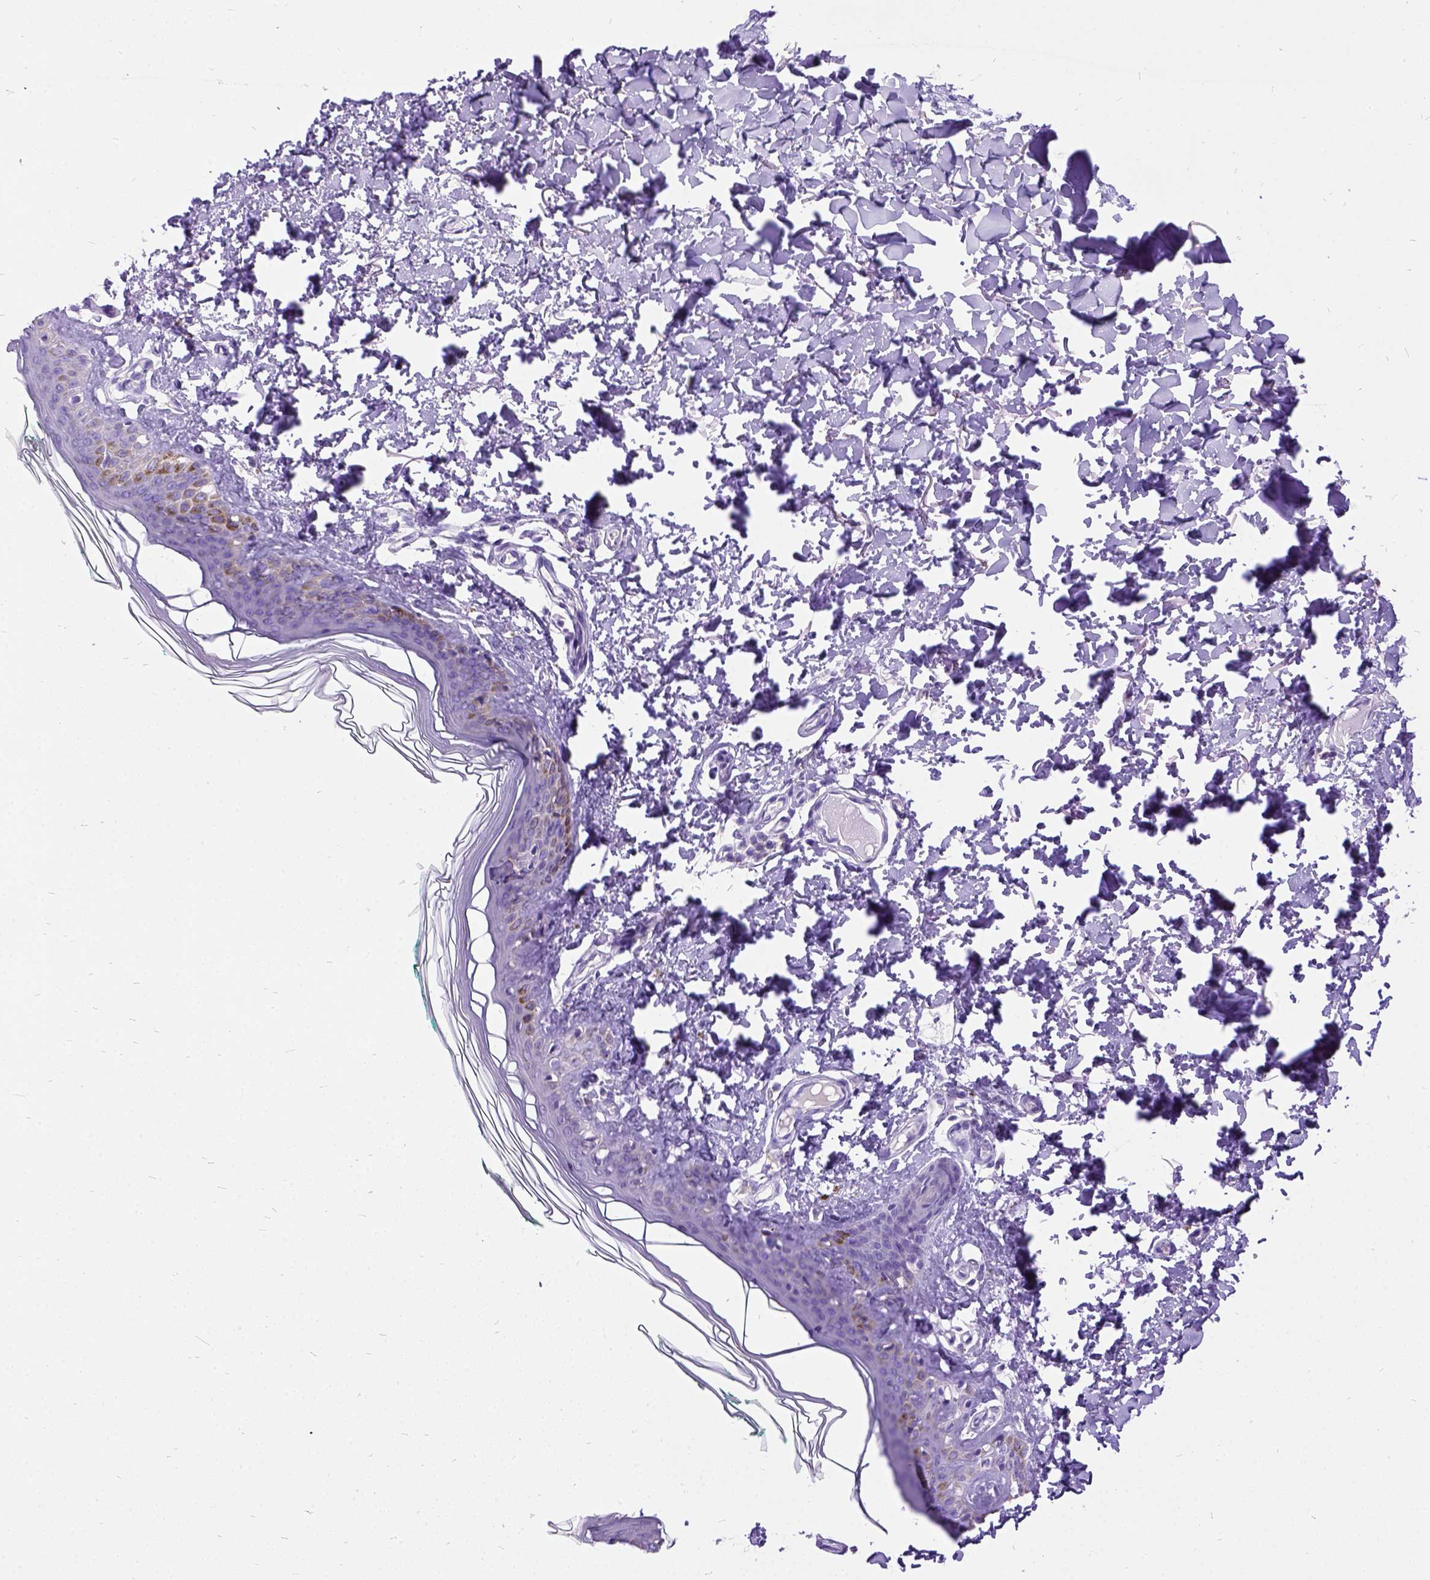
{"staining": {"intensity": "negative", "quantity": "none", "location": "none"}, "tissue": "skin", "cell_type": "Fibroblasts", "image_type": "normal", "snomed": [{"axis": "morphology", "description": "Normal tissue, NOS"}, {"axis": "topography", "description": "Skin"}, {"axis": "topography", "description": "Peripheral nerve tissue"}], "caption": "Immunohistochemistry of normal skin shows no expression in fibroblasts.", "gene": "ENSG00000254979", "patient": {"sex": "female", "age": 45}}